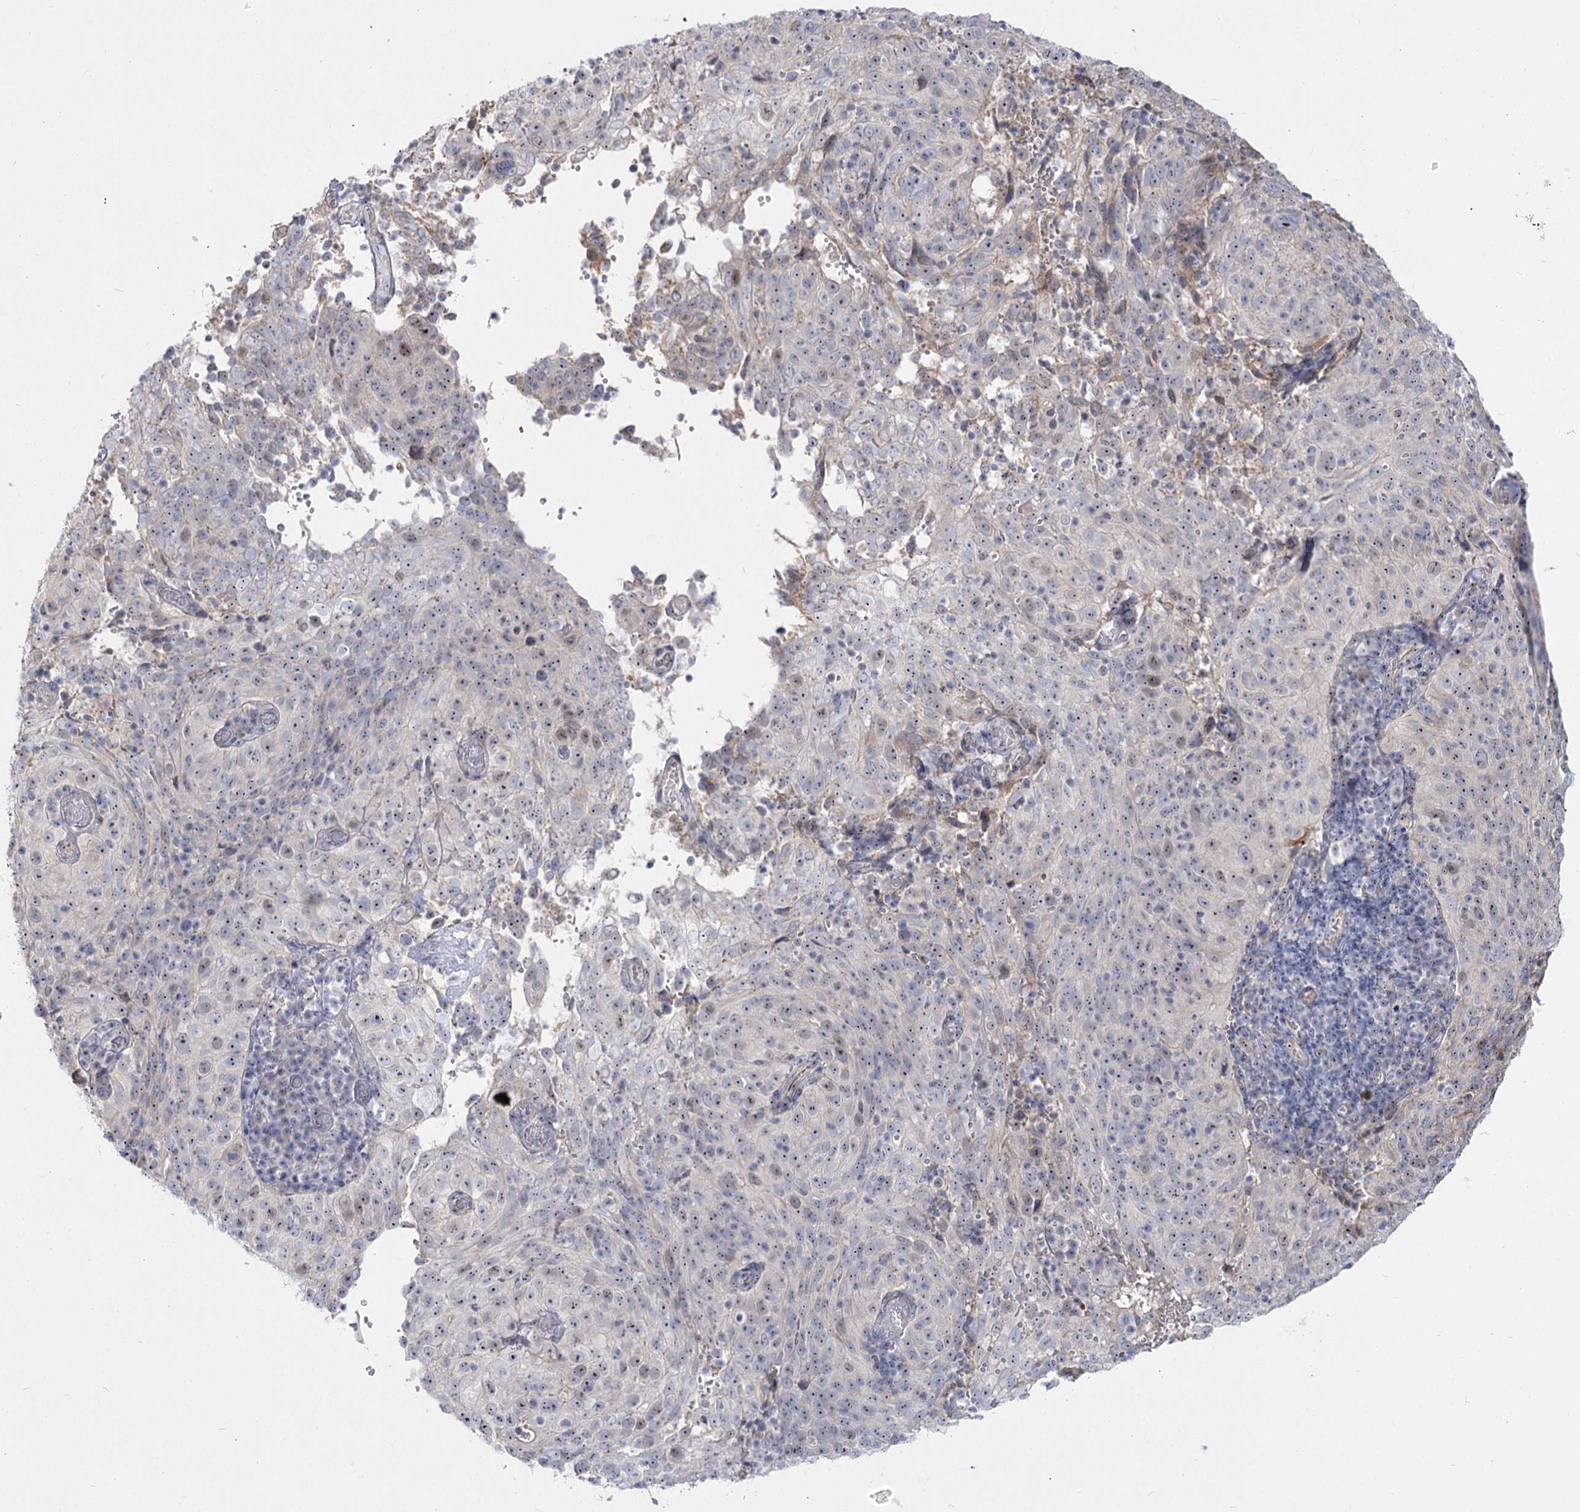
{"staining": {"intensity": "weak", "quantity": "<25%", "location": "nuclear"}, "tissue": "cervical cancer", "cell_type": "Tumor cells", "image_type": "cancer", "snomed": [{"axis": "morphology", "description": "Squamous cell carcinoma, NOS"}, {"axis": "topography", "description": "Cervix"}], "caption": "High magnification brightfield microscopy of cervical squamous cell carcinoma stained with DAB (brown) and counterstained with hematoxylin (blue): tumor cells show no significant positivity.", "gene": "SUOX", "patient": {"sex": "female", "age": 31}}